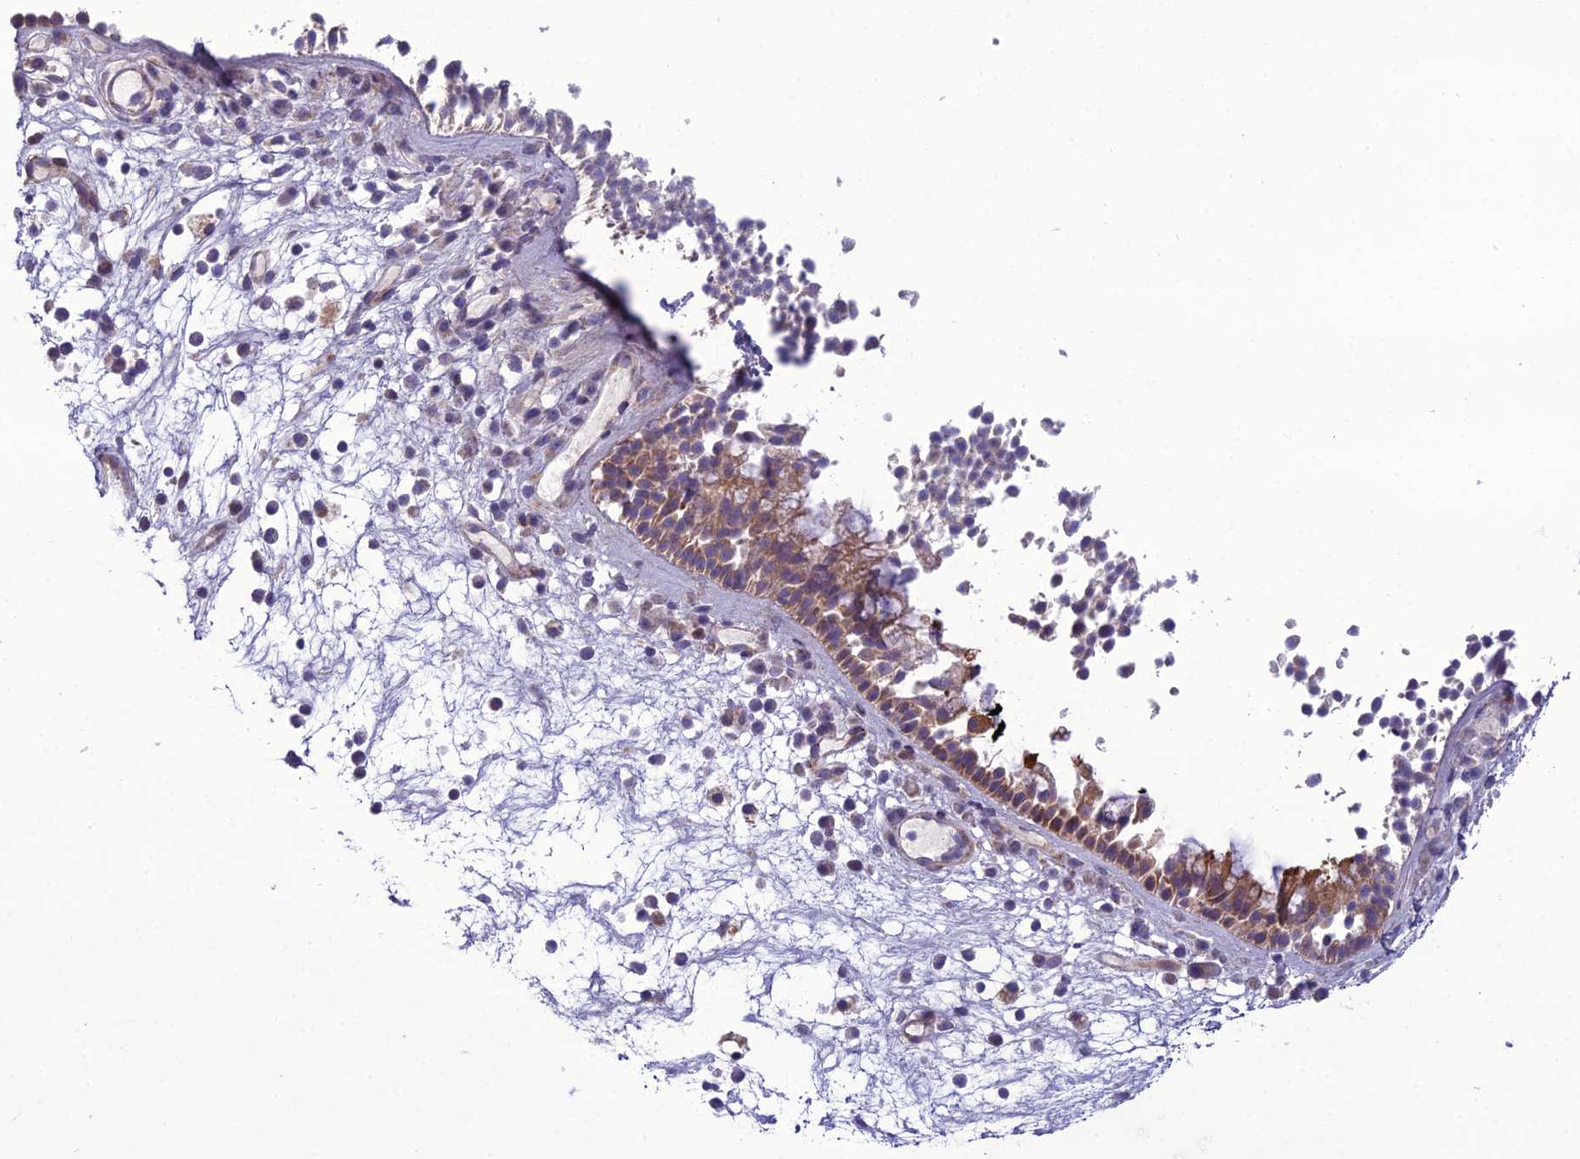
{"staining": {"intensity": "strong", "quantity": "25%-75%", "location": "cytoplasmic/membranous"}, "tissue": "nasopharynx", "cell_type": "Respiratory epithelial cells", "image_type": "normal", "snomed": [{"axis": "morphology", "description": "Normal tissue, NOS"}, {"axis": "morphology", "description": "Inflammation, NOS"}, {"axis": "morphology", "description": "Malignant melanoma, Metastatic site"}, {"axis": "topography", "description": "Nasopharynx"}], "caption": "Nasopharynx stained with immunohistochemistry shows strong cytoplasmic/membranous positivity in approximately 25%-75% of respiratory epithelial cells. The protein of interest is shown in brown color, while the nuclei are stained blue.", "gene": "NODAL", "patient": {"sex": "male", "age": 70}}